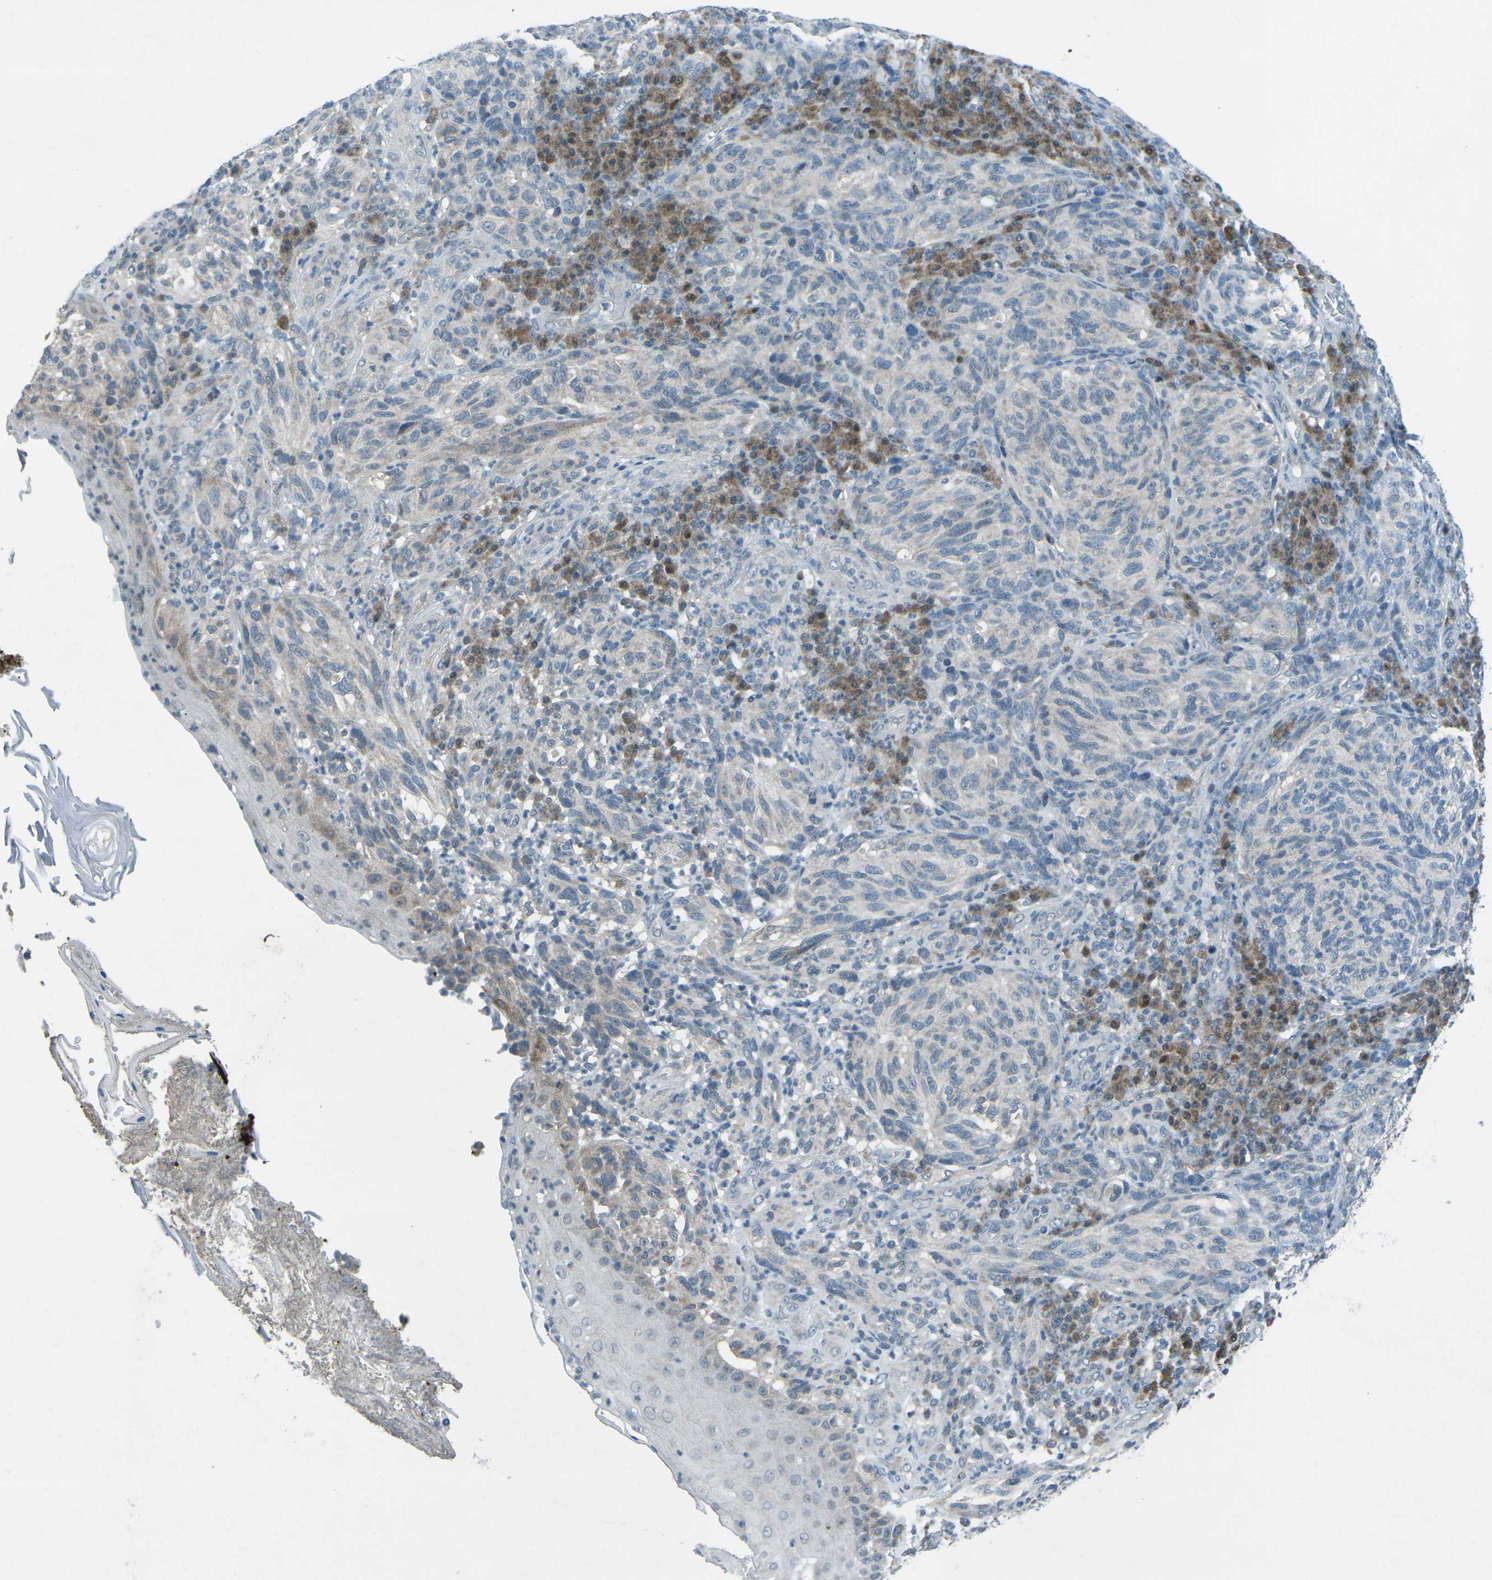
{"staining": {"intensity": "negative", "quantity": "none", "location": "none"}, "tissue": "melanoma", "cell_type": "Tumor cells", "image_type": "cancer", "snomed": [{"axis": "morphology", "description": "Malignant melanoma, NOS"}, {"axis": "topography", "description": "Skin"}], "caption": "Immunohistochemistry of human melanoma demonstrates no expression in tumor cells.", "gene": "PRKCA", "patient": {"sex": "female", "age": 73}}